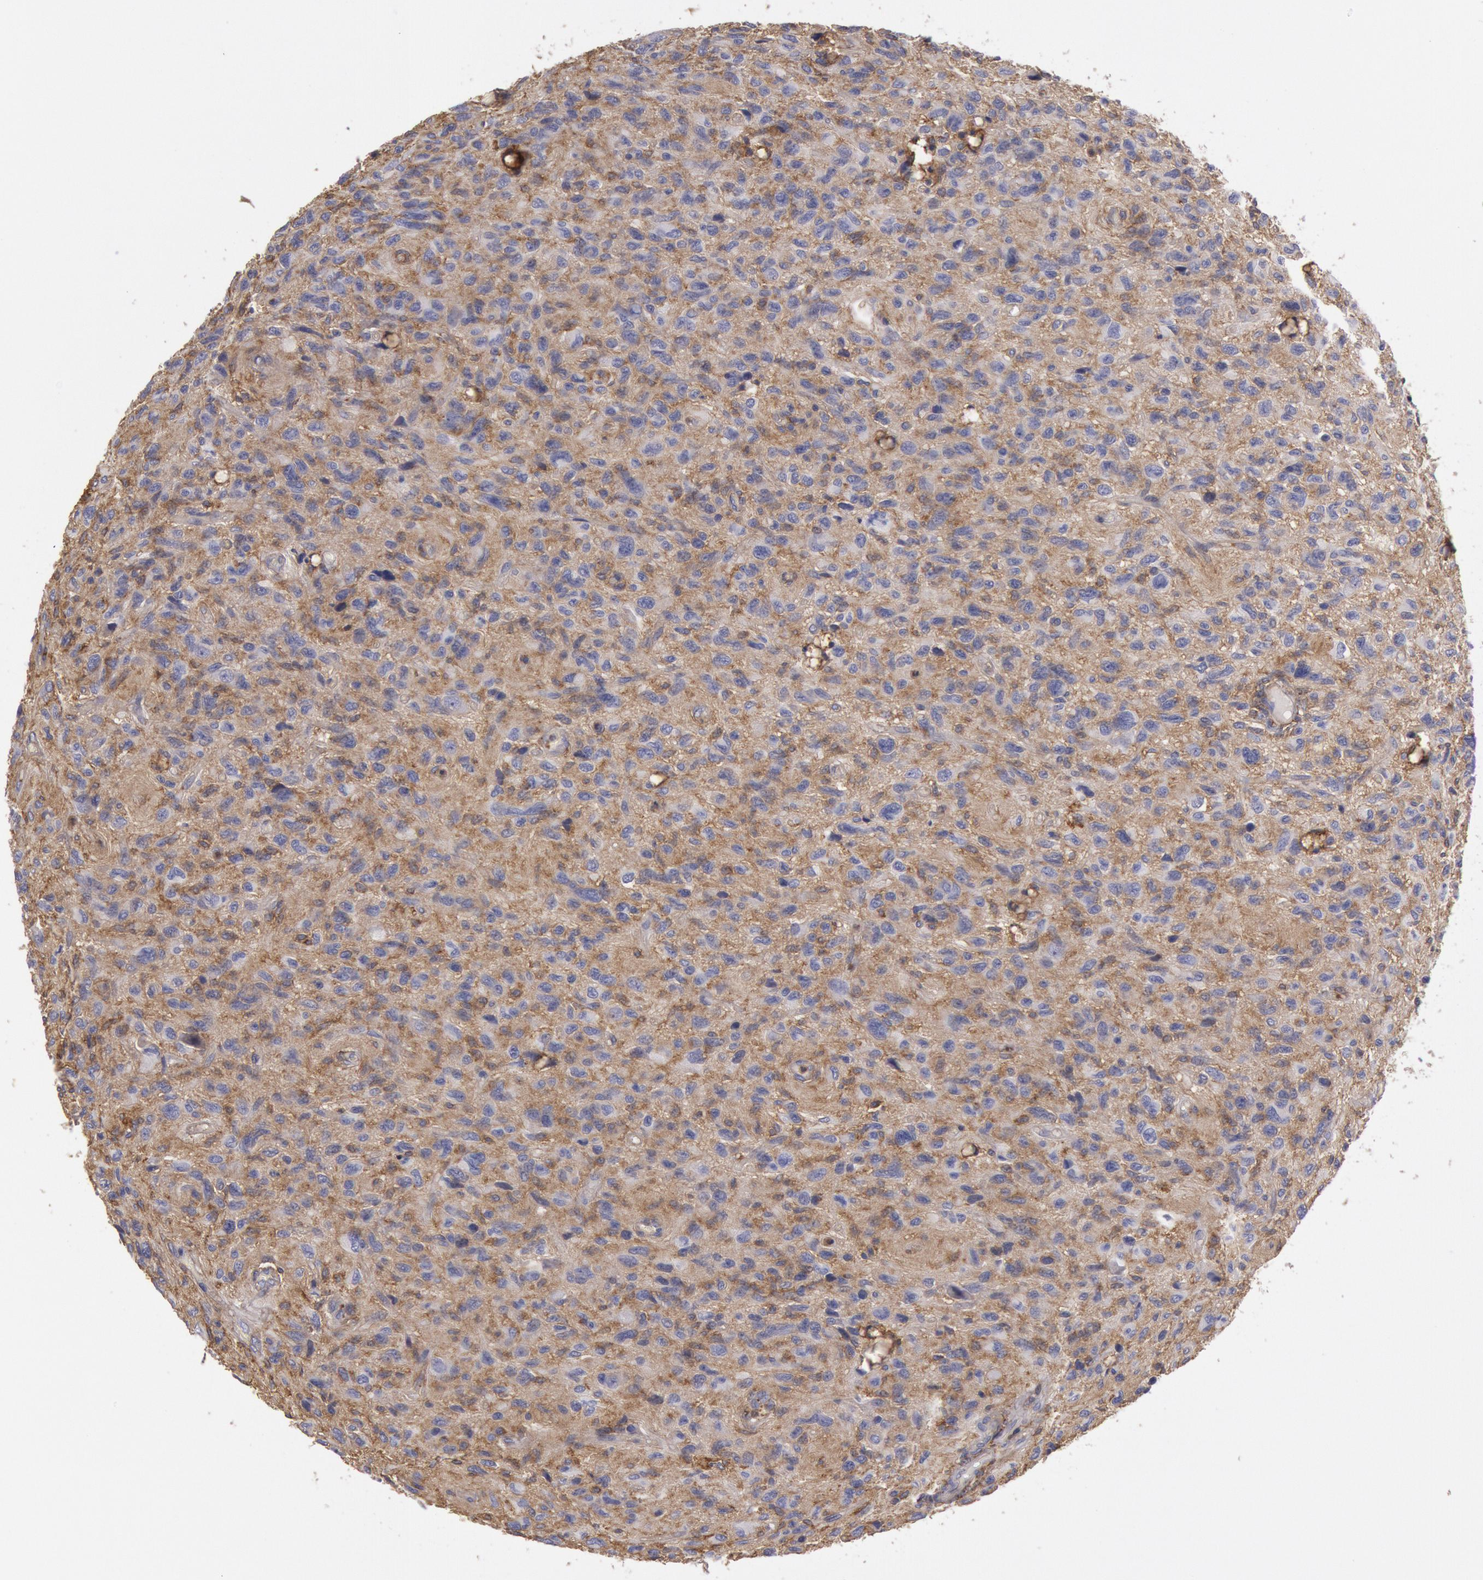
{"staining": {"intensity": "moderate", "quantity": "25%-75%", "location": "cytoplasmic/membranous"}, "tissue": "glioma", "cell_type": "Tumor cells", "image_type": "cancer", "snomed": [{"axis": "morphology", "description": "Glioma, malignant, High grade"}, {"axis": "topography", "description": "Brain"}], "caption": "High-grade glioma (malignant) stained for a protein shows moderate cytoplasmic/membranous positivity in tumor cells. The staining was performed using DAB, with brown indicating positive protein expression. Nuclei are stained blue with hematoxylin.", "gene": "SNAP23", "patient": {"sex": "female", "age": 60}}